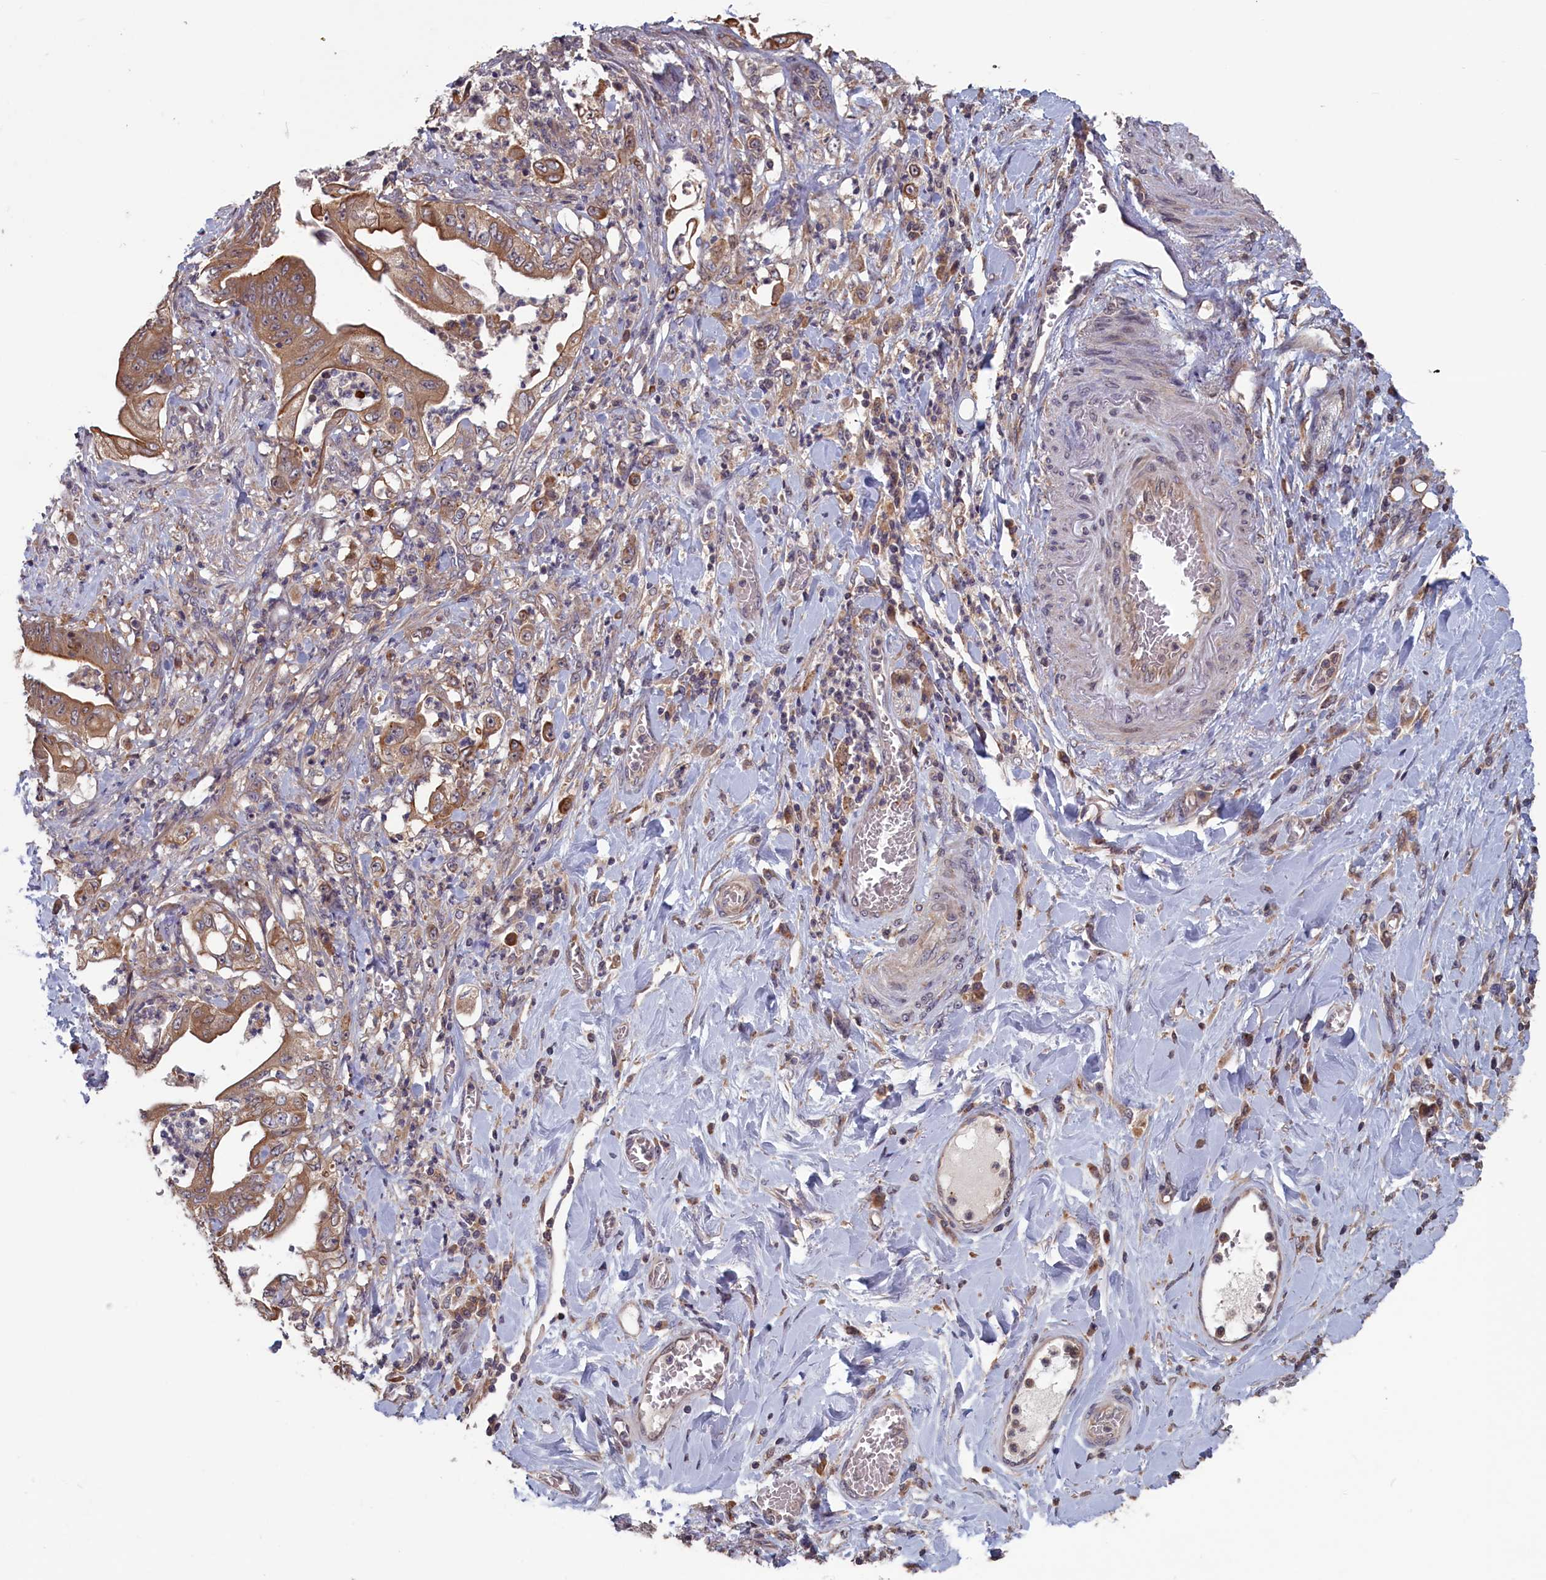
{"staining": {"intensity": "moderate", "quantity": ">75%", "location": "cytoplasmic/membranous"}, "tissue": "stomach cancer", "cell_type": "Tumor cells", "image_type": "cancer", "snomed": [{"axis": "morphology", "description": "Adenocarcinoma, NOS"}, {"axis": "topography", "description": "Stomach"}], "caption": "IHC image of stomach adenocarcinoma stained for a protein (brown), which exhibits medium levels of moderate cytoplasmic/membranous expression in approximately >75% of tumor cells.", "gene": "CACTIN", "patient": {"sex": "female", "age": 73}}